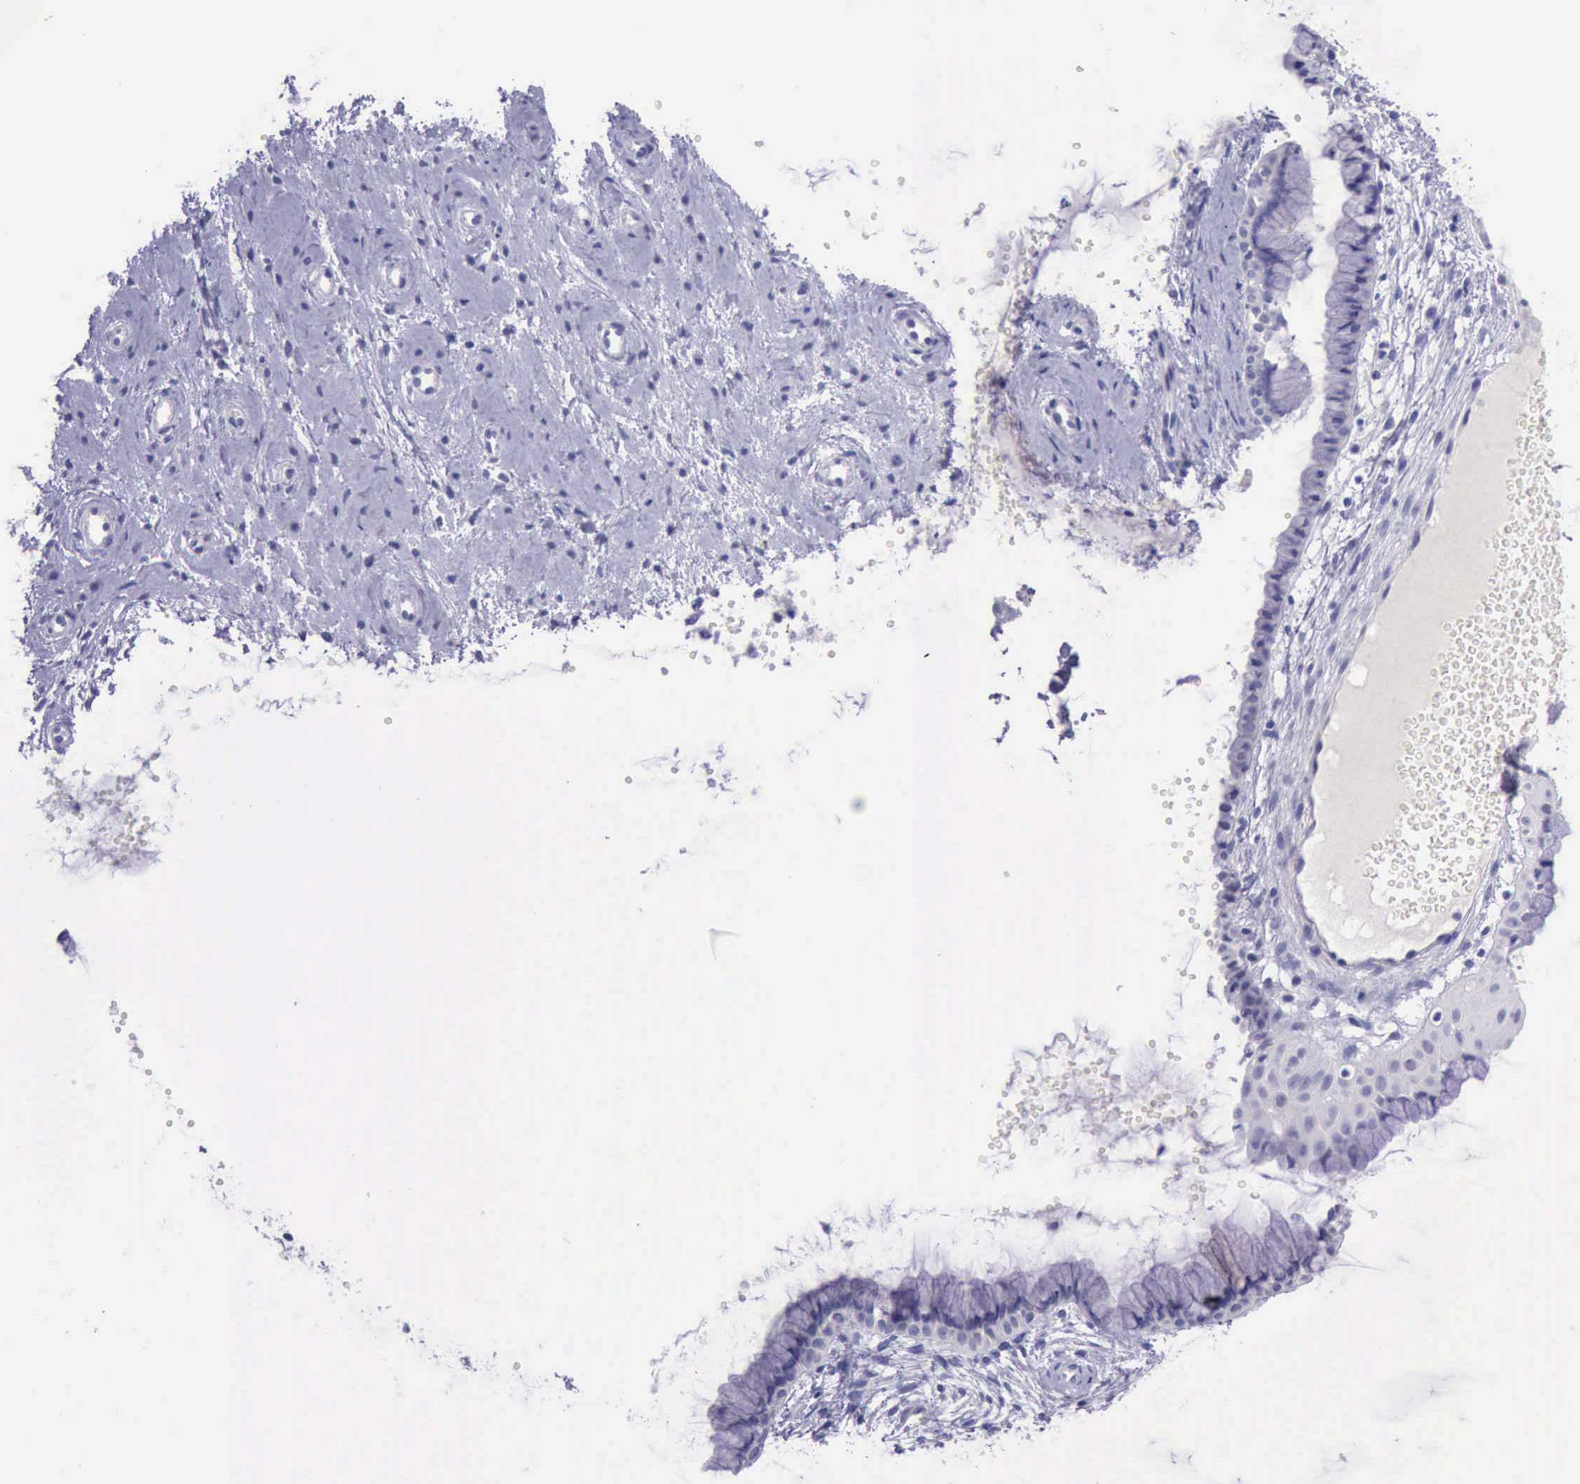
{"staining": {"intensity": "weak", "quantity": "<25%", "location": "cytoplasmic/membranous"}, "tissue": "cervix", "cell_type": "Glandular cells", "image_type": "normal", "snomed": [{"axis": "morphology", "description": "Normal tissue, NOS"}, {"axis": "topography", "description": "Cervix"}], "caption": "This is an IHC histopathology image of benign human cervix. There is no positivity in glandular cells.", "gene": "LRFN5", "patient": {"sex": "female", "age": 39}}